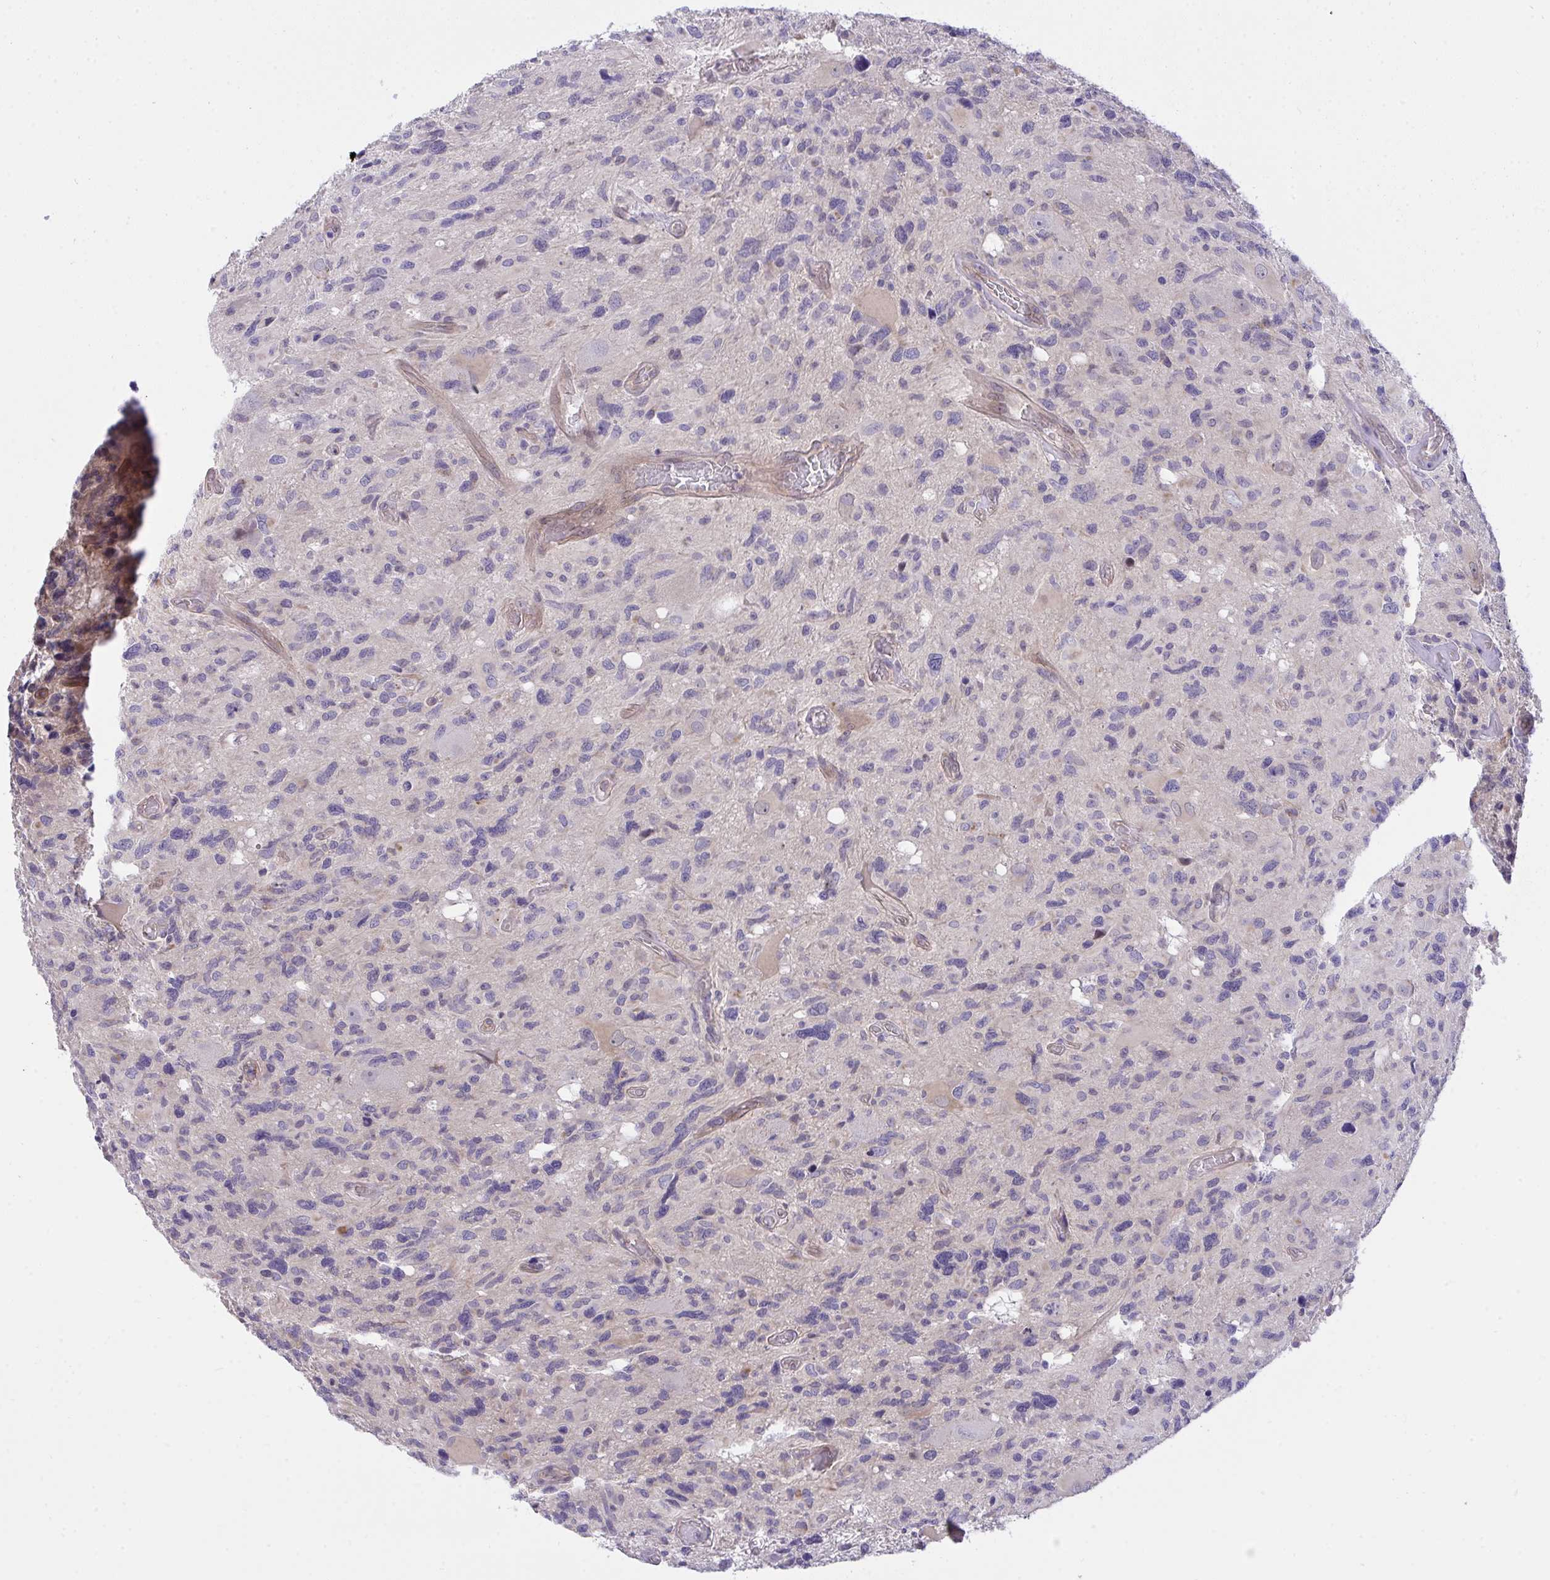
{"staining": {"intensity": "negative", "quantity": "none", "location": "none"}, "tissue": "glioma", "cell_type": "Tumor cells", "image_type": "cancer", "snomed": [{"axis": "morphology", "description": "Glioma, malignant, High grade"}, {"axis": "topography", "description": "Brain"}], "caption": "Malignant glioma (high-grade) stained for a protein using immunohistochemistry exhibits no staining tumor cells.", "gene": "HOXD12", "patient": {"sex": "male", "age": 49}}